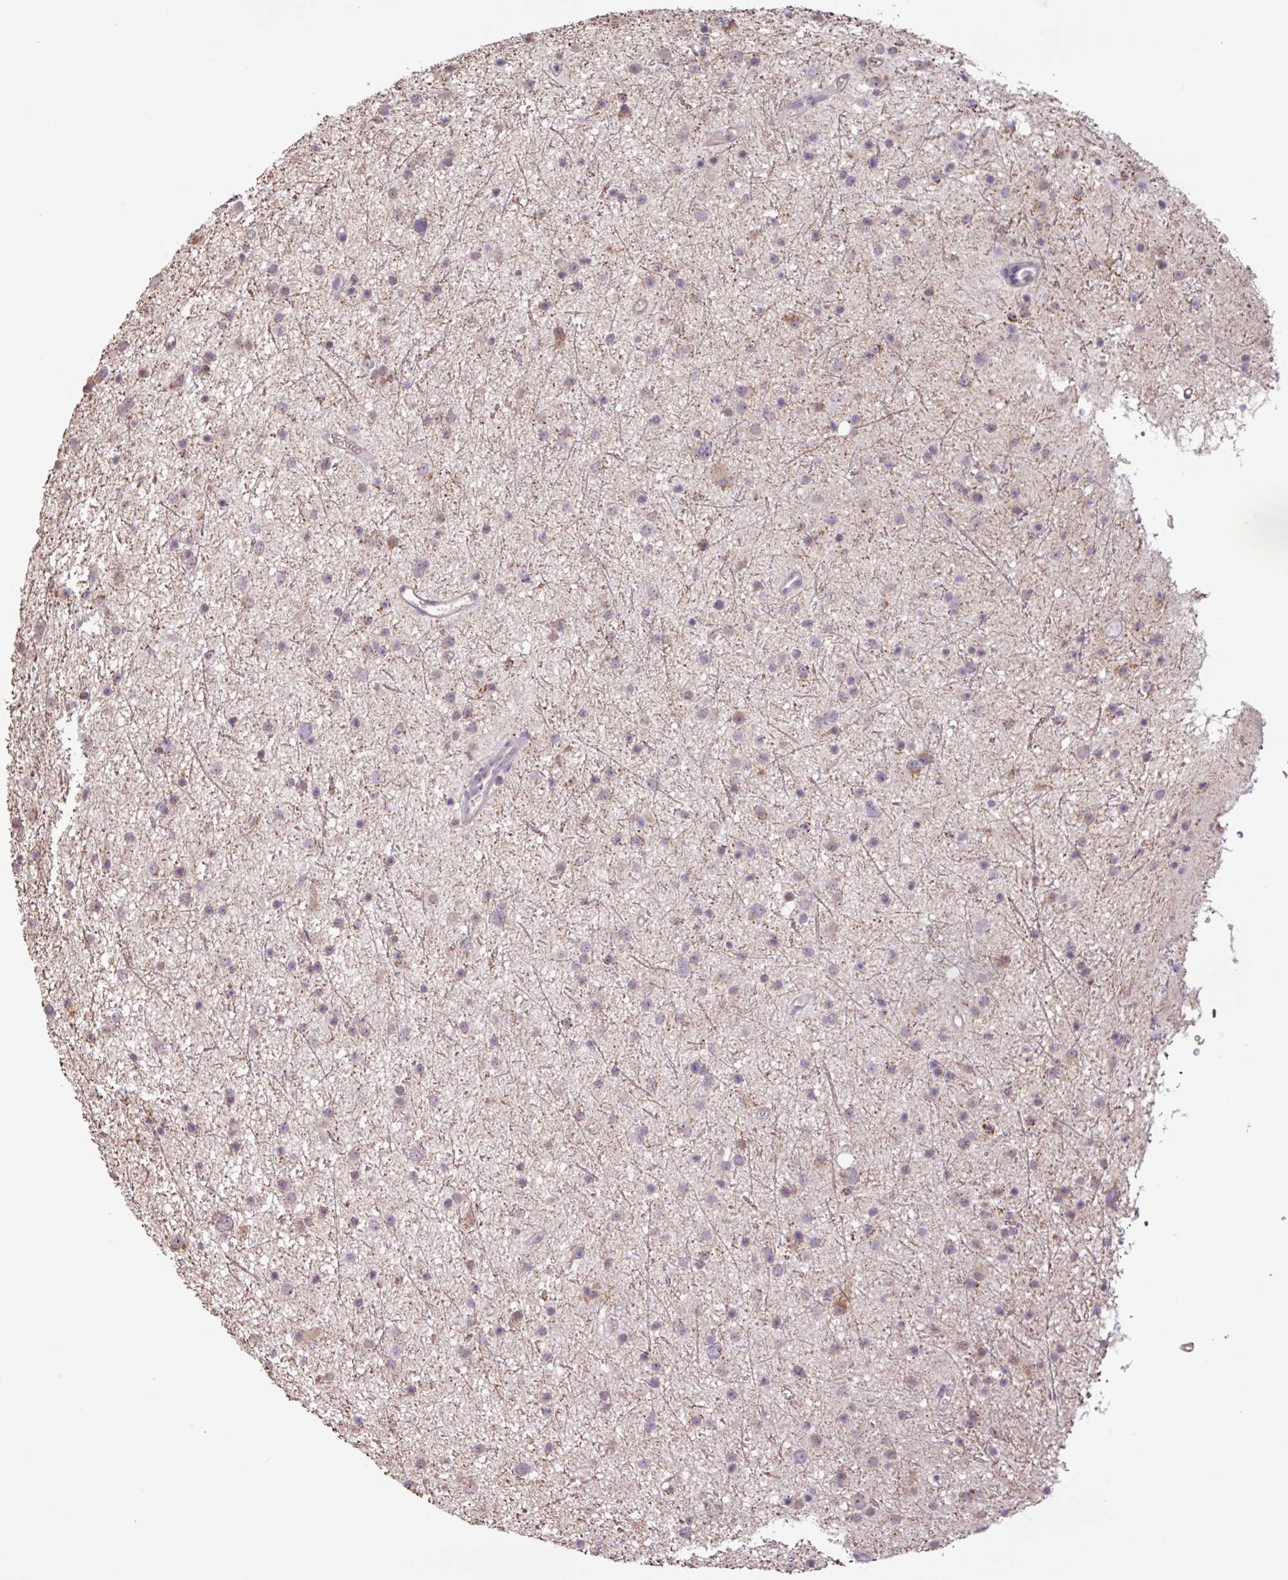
{"staining": {"intensity": "weak", "quantity": "<25%", "location": "nuclear"}, "tissue": "glioma", "cell_type": "Tumor cells", "image_type": "cancer", "snomed": [{"axis": "morphology", "description": "Glioma, malignant, Low grade"}, {"axis": "topography", "description": "Cerebral cortex"}], "caption": "A high-resolution photomicrograph shows IHC staining of malignant glioma (low-grade), which reveals no significant expression in tumor cells.", "gene": "L3MBTL3", "patient": {"sex": "female", "age": 39}}